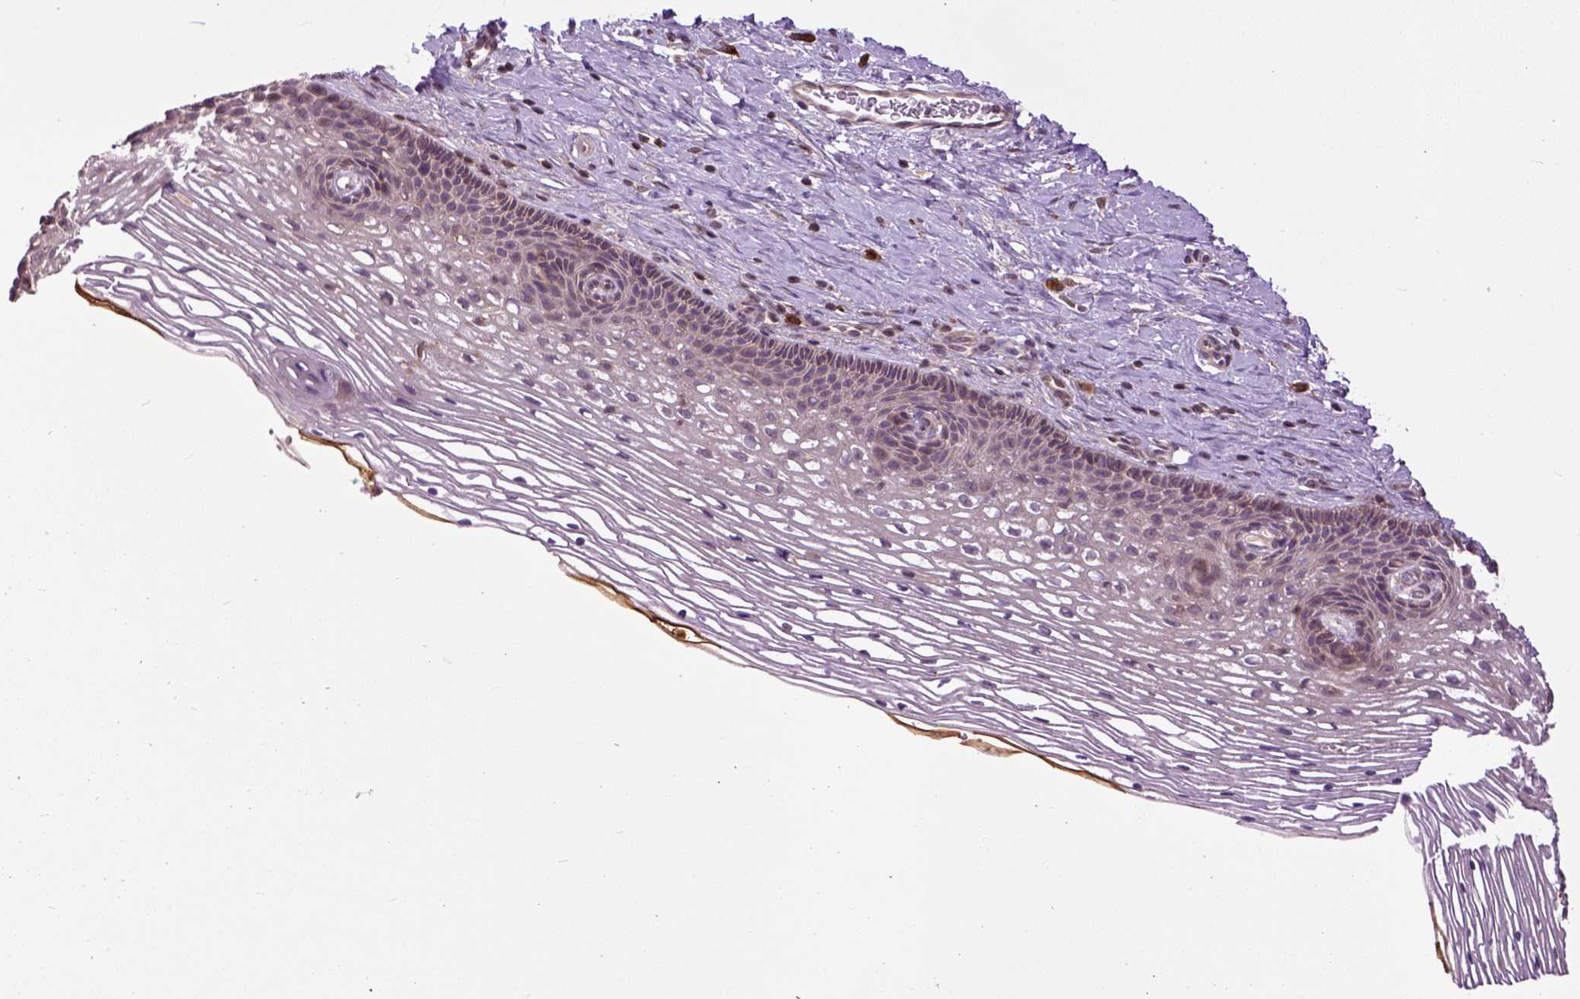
{"staining": {"intensity": "negative", "quantity": "none", "location": "none"}, "tissue": "cervix", "cell_type": "Glandular cells", "image_type": "normal", "snomed": [{"axis": "morphology", "description": "Normal tissue, NOS"}, {"axis": "topography", "description": "Cervix"}], "caption": "An image of human cervix is negative for staining in glandular cells. (DAB immunohistochemistry (IHC) visualized using brightfield microscopy, high magnification).", "gene": "CPNE1", "patient": {"sex": "female", "age": 34}}